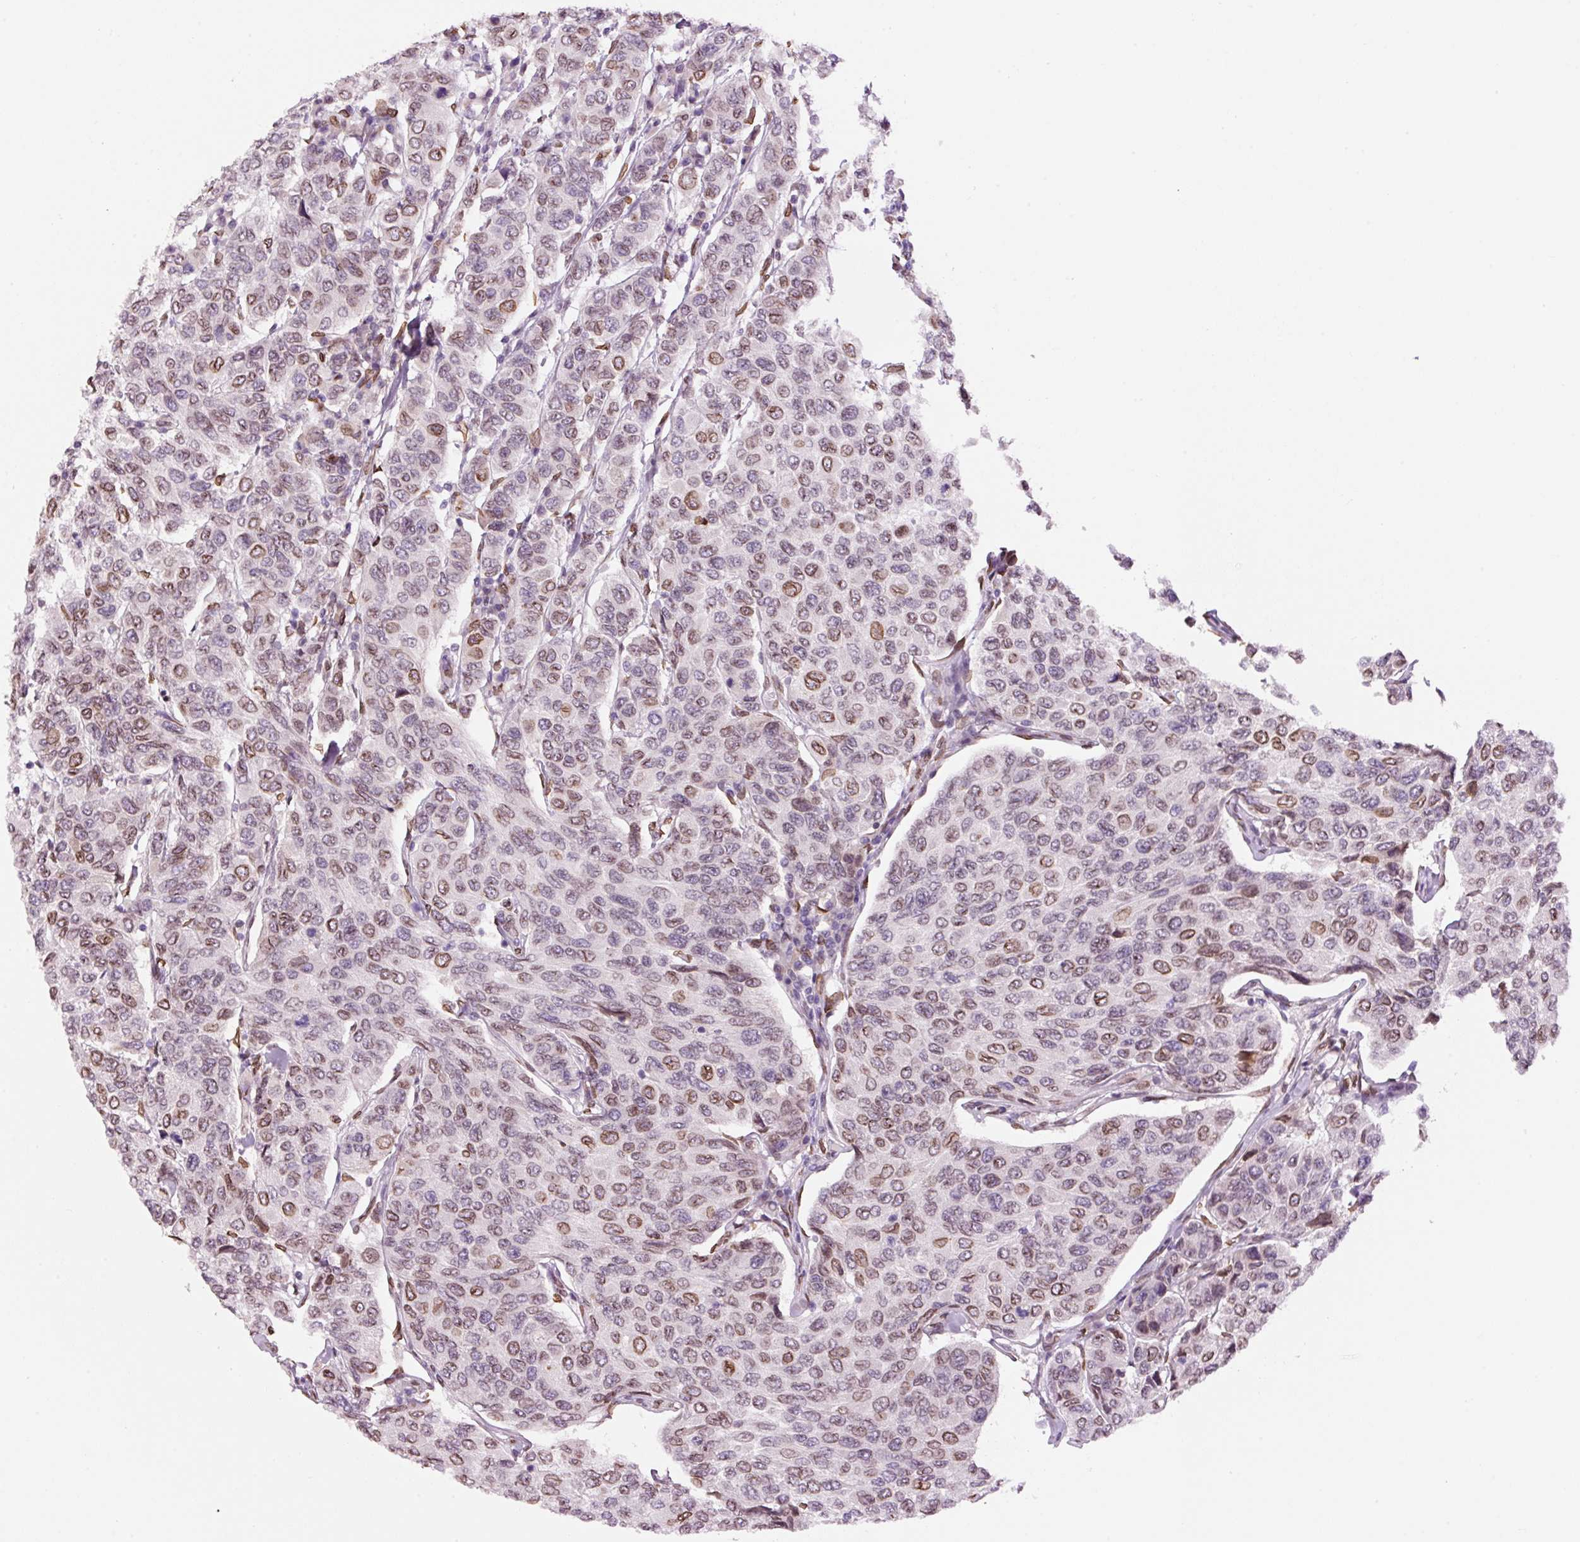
{"staining": {"intensity": "moderate", "quantity": "25%-75%", "location": "cytoplasmic/membranous,nuclear"}, "tissue": "breast cancer", "cell_type": "Tumor cells", "image_type": "cancer", "snomed": [{"axis": "morphology", "description": "Duct carcinoma"}, {"axis": "topography", "description": "Breast"}], "caption": "Tumor cells show medium levels of moderate cytoplasmic/membranous and nuclear staining in approximately 25%-75% of cells in human breast cancer.", "gene": "ZNF224", "patient": {"sex": "female", "age": 55}}